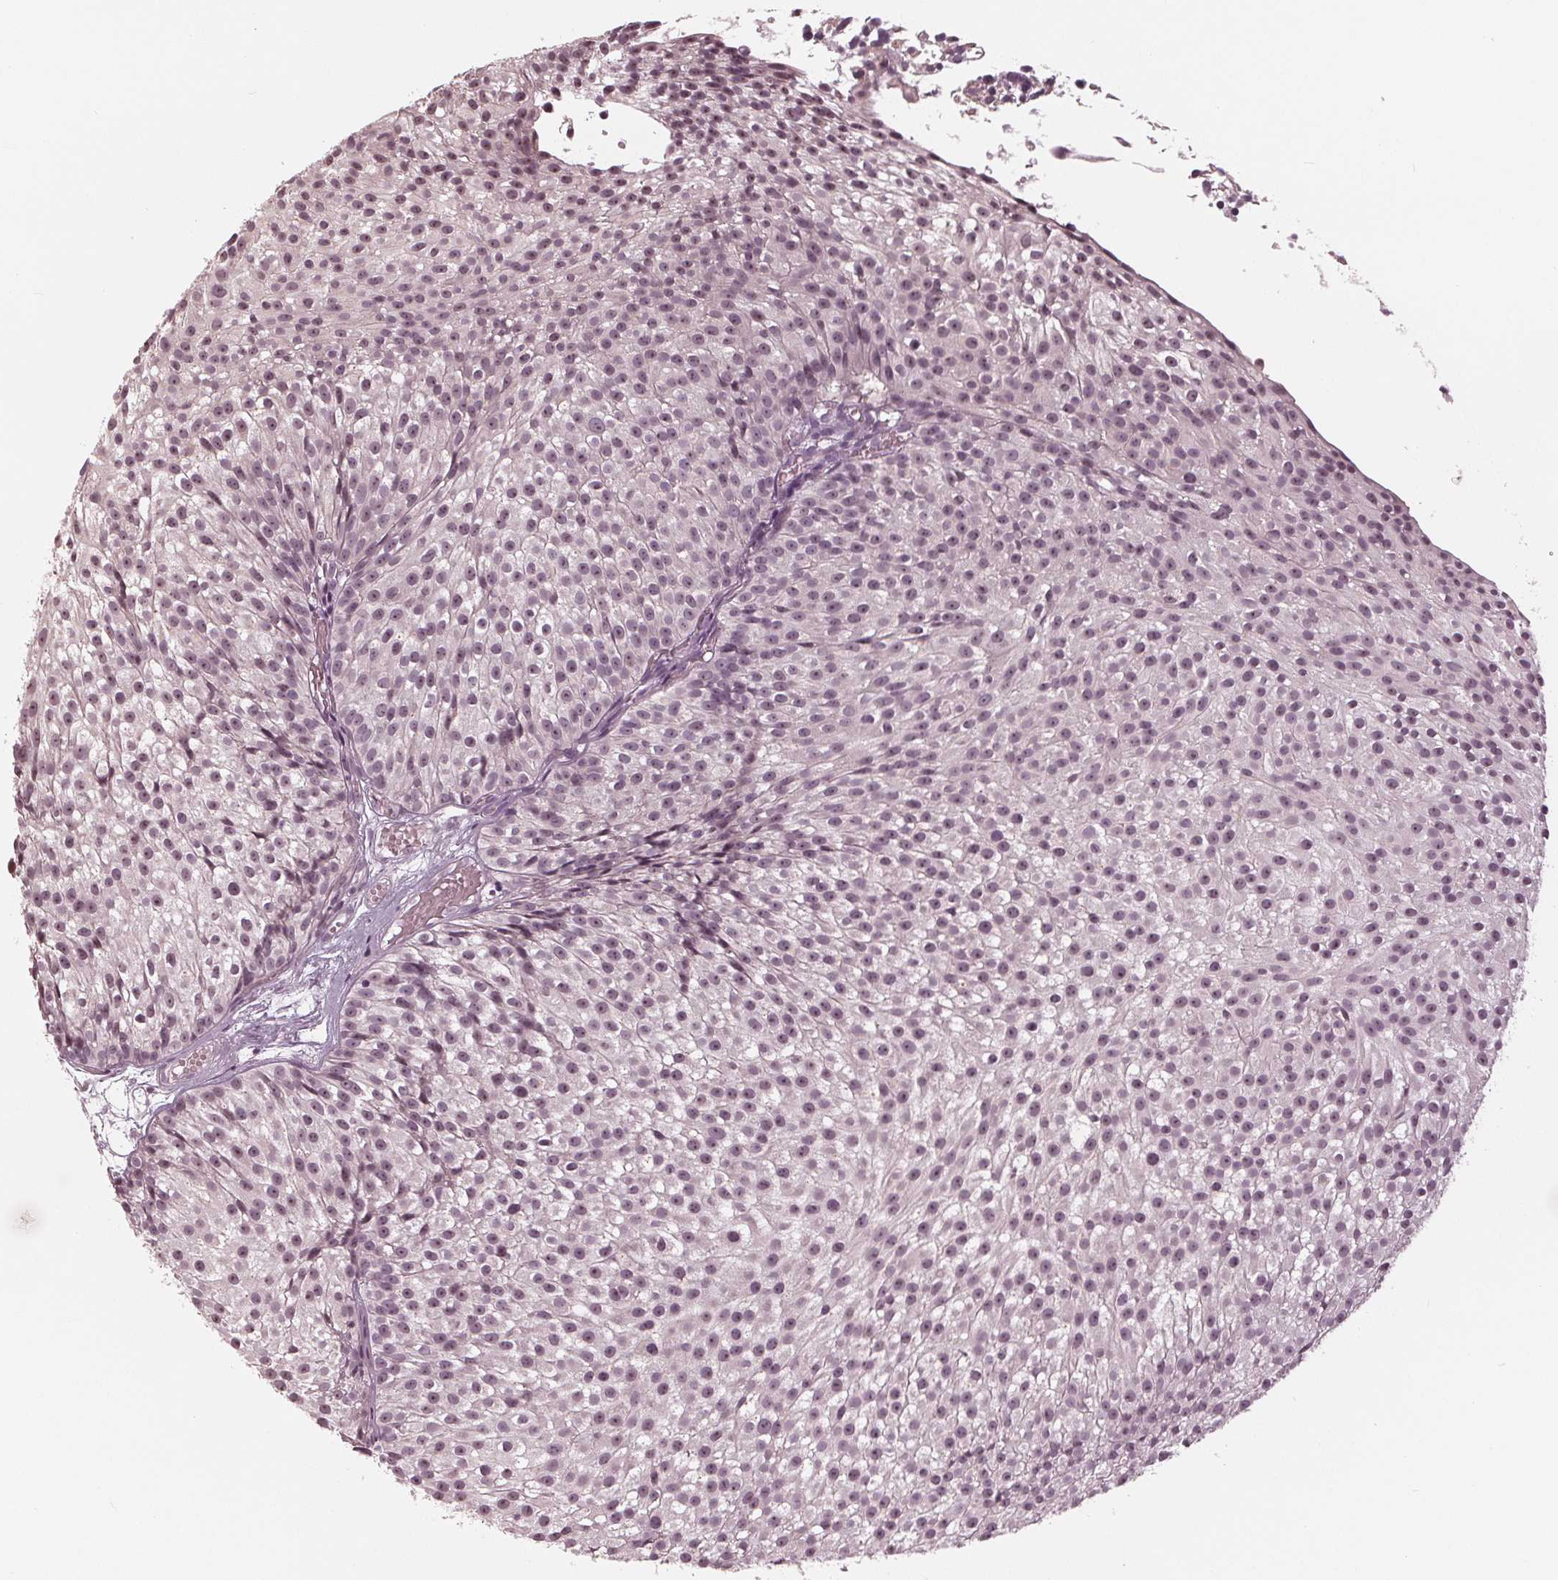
{"staining": {"intensity": "weak", "quantity": "25%-75%", "location": "nuclear"}, "tissue": "urothelial cancer", "cell_type": "Tumor cells", "image_type": "cancer", "snomed": [{"axis": "morphology", "description": "Urothelial carcinoma, Low grade"}, {"axis": "topography", "description": "Urinary bladder"}], "caption": "Urothelial cancer stained for a protein (brown) reveals weak nuclear positive staining in approximately 25%-75% of tumor cells.", "gene": "SLX4", "patient": {"sex": "male", "age": 63}}